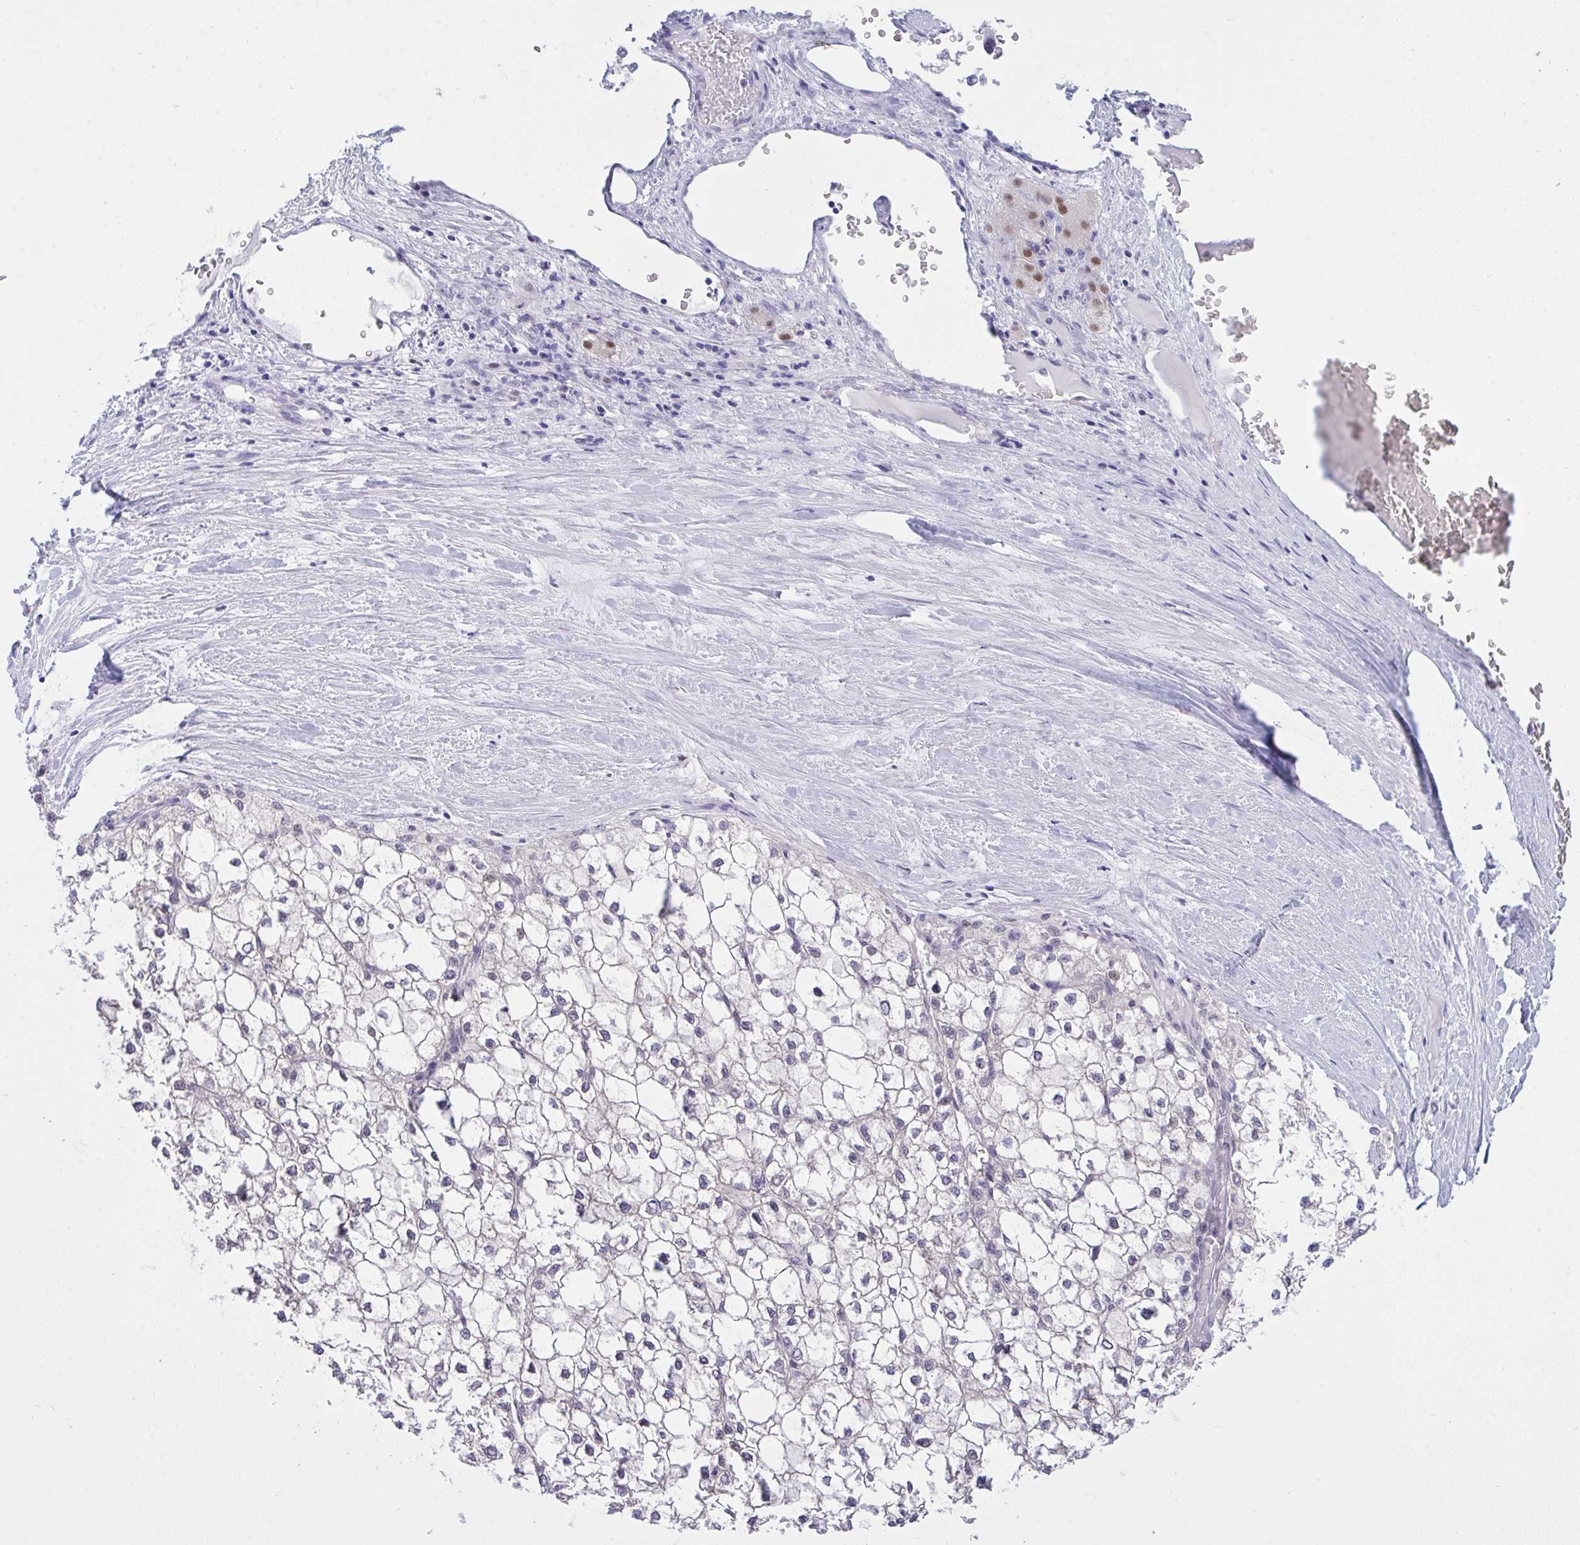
{"staining": {"intensity": "negative", "quantity": "none", "location": "none"}, "tissue": "liver cancer", "cell_type": "Tumor cells", "image_type": "cancer", "snomed": [{"axis": "morphology", "description": "Carcinoma, Hepatocellular, NOS"}, {"axis": "topography", "description": "Liver"}], "caption": "This is an immunohistochemistry histopathology image of human hepatocellular carcinoma (liver). There is no staining in tumor cells.", "gene": "THOP1", "patient": {"sex": "female", "age": 43}}